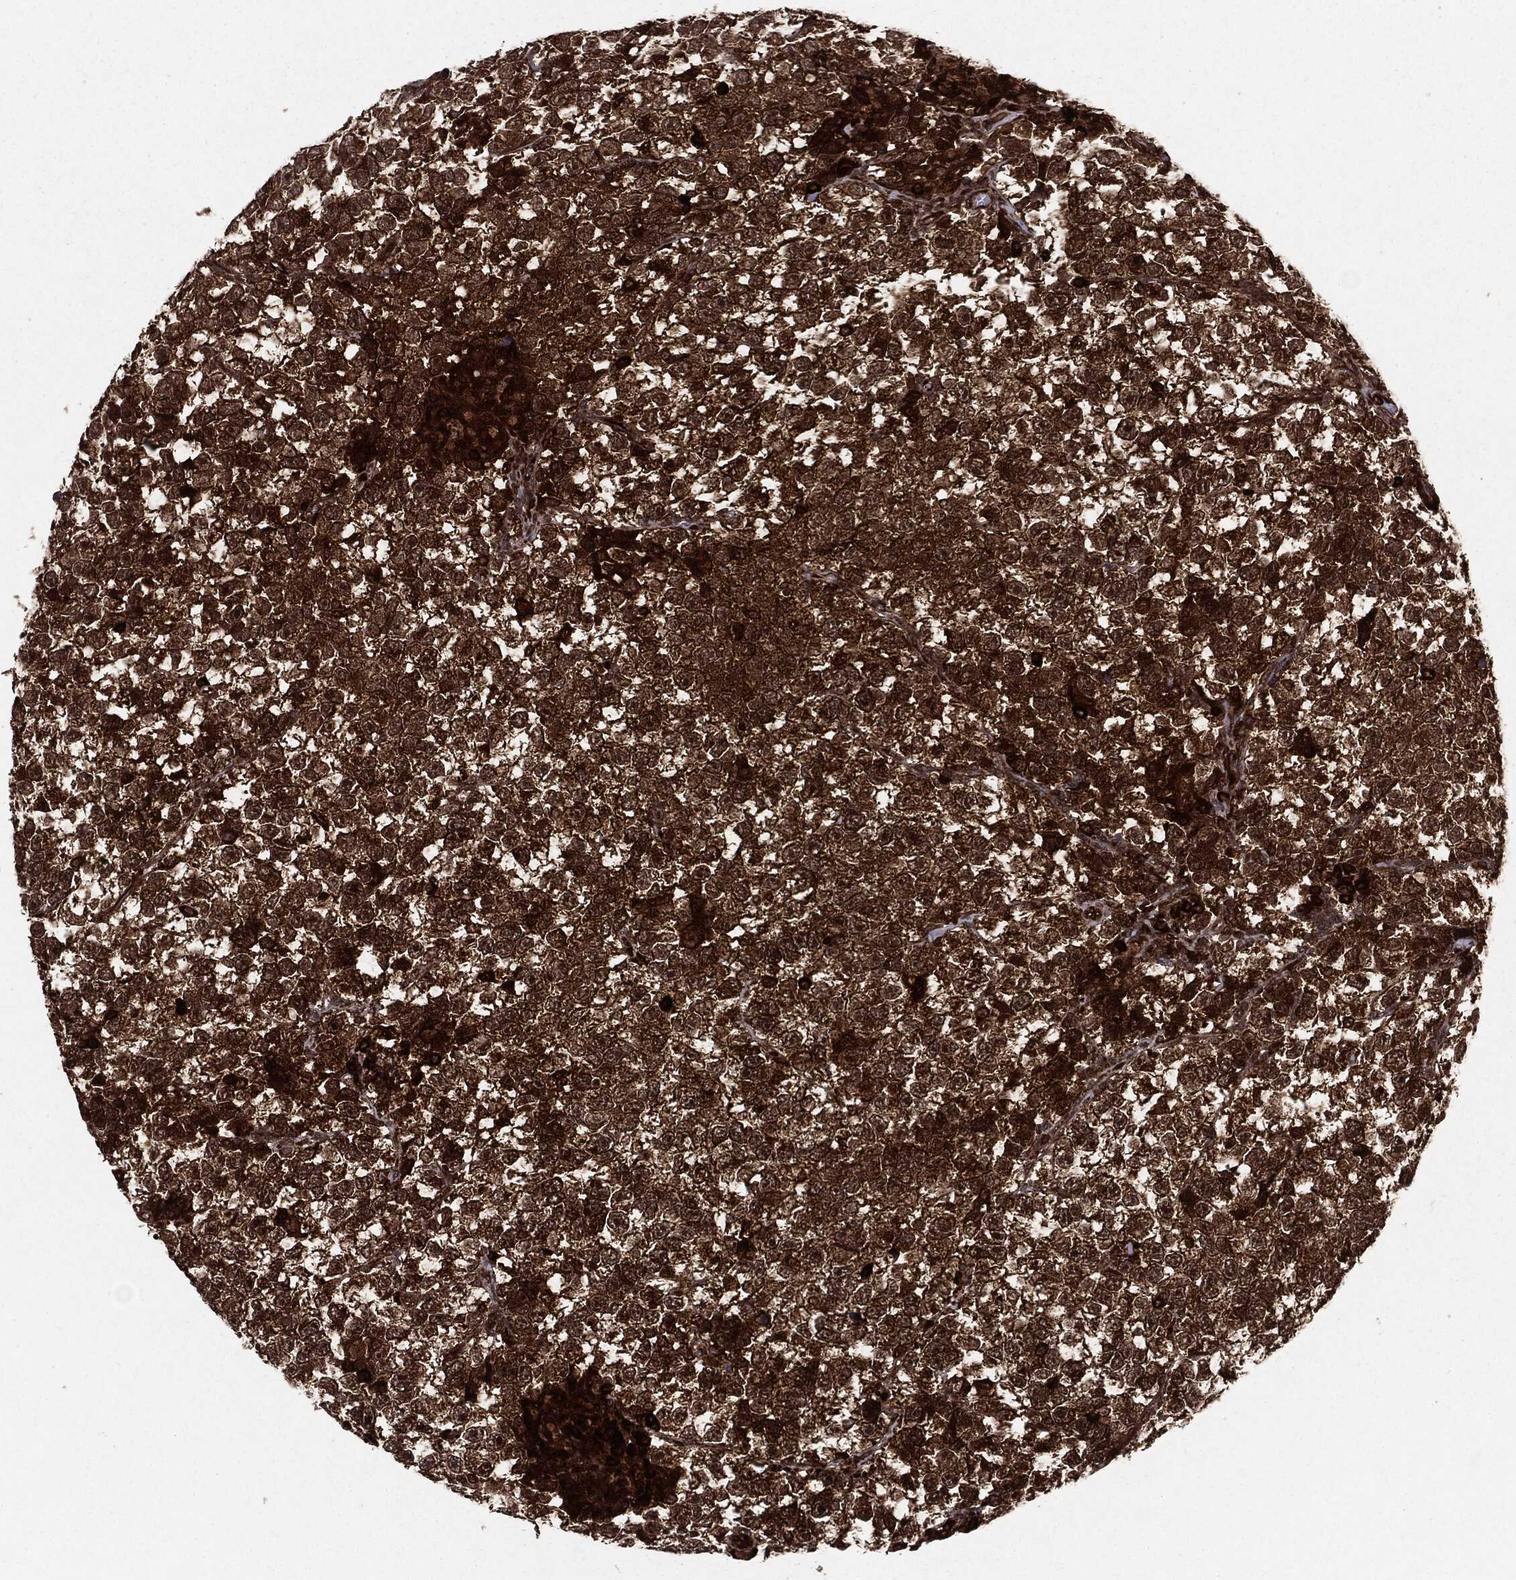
{"staining": {"intensity": "strong", "quantity": ">75%", "location": "cytoplasmic/membranous"}, "tissue": "testis cancer", "cell_type": "Tumor cells", "image_type": "cancer", "snomed": [{"axis": "morphology", "description": "Seminoma, NOS"}, {"axis": "topography", "description": "Testis"}], "caption": "DAB (3,3'-diaminobenzidine) immunohistochemical staining of testis cancer displays strong cytoplasmic/membranous protein expression in approximately >75% of tumor cells.", "gene": "OTUB1", "patient": {"sex": "male", "age": 26}}